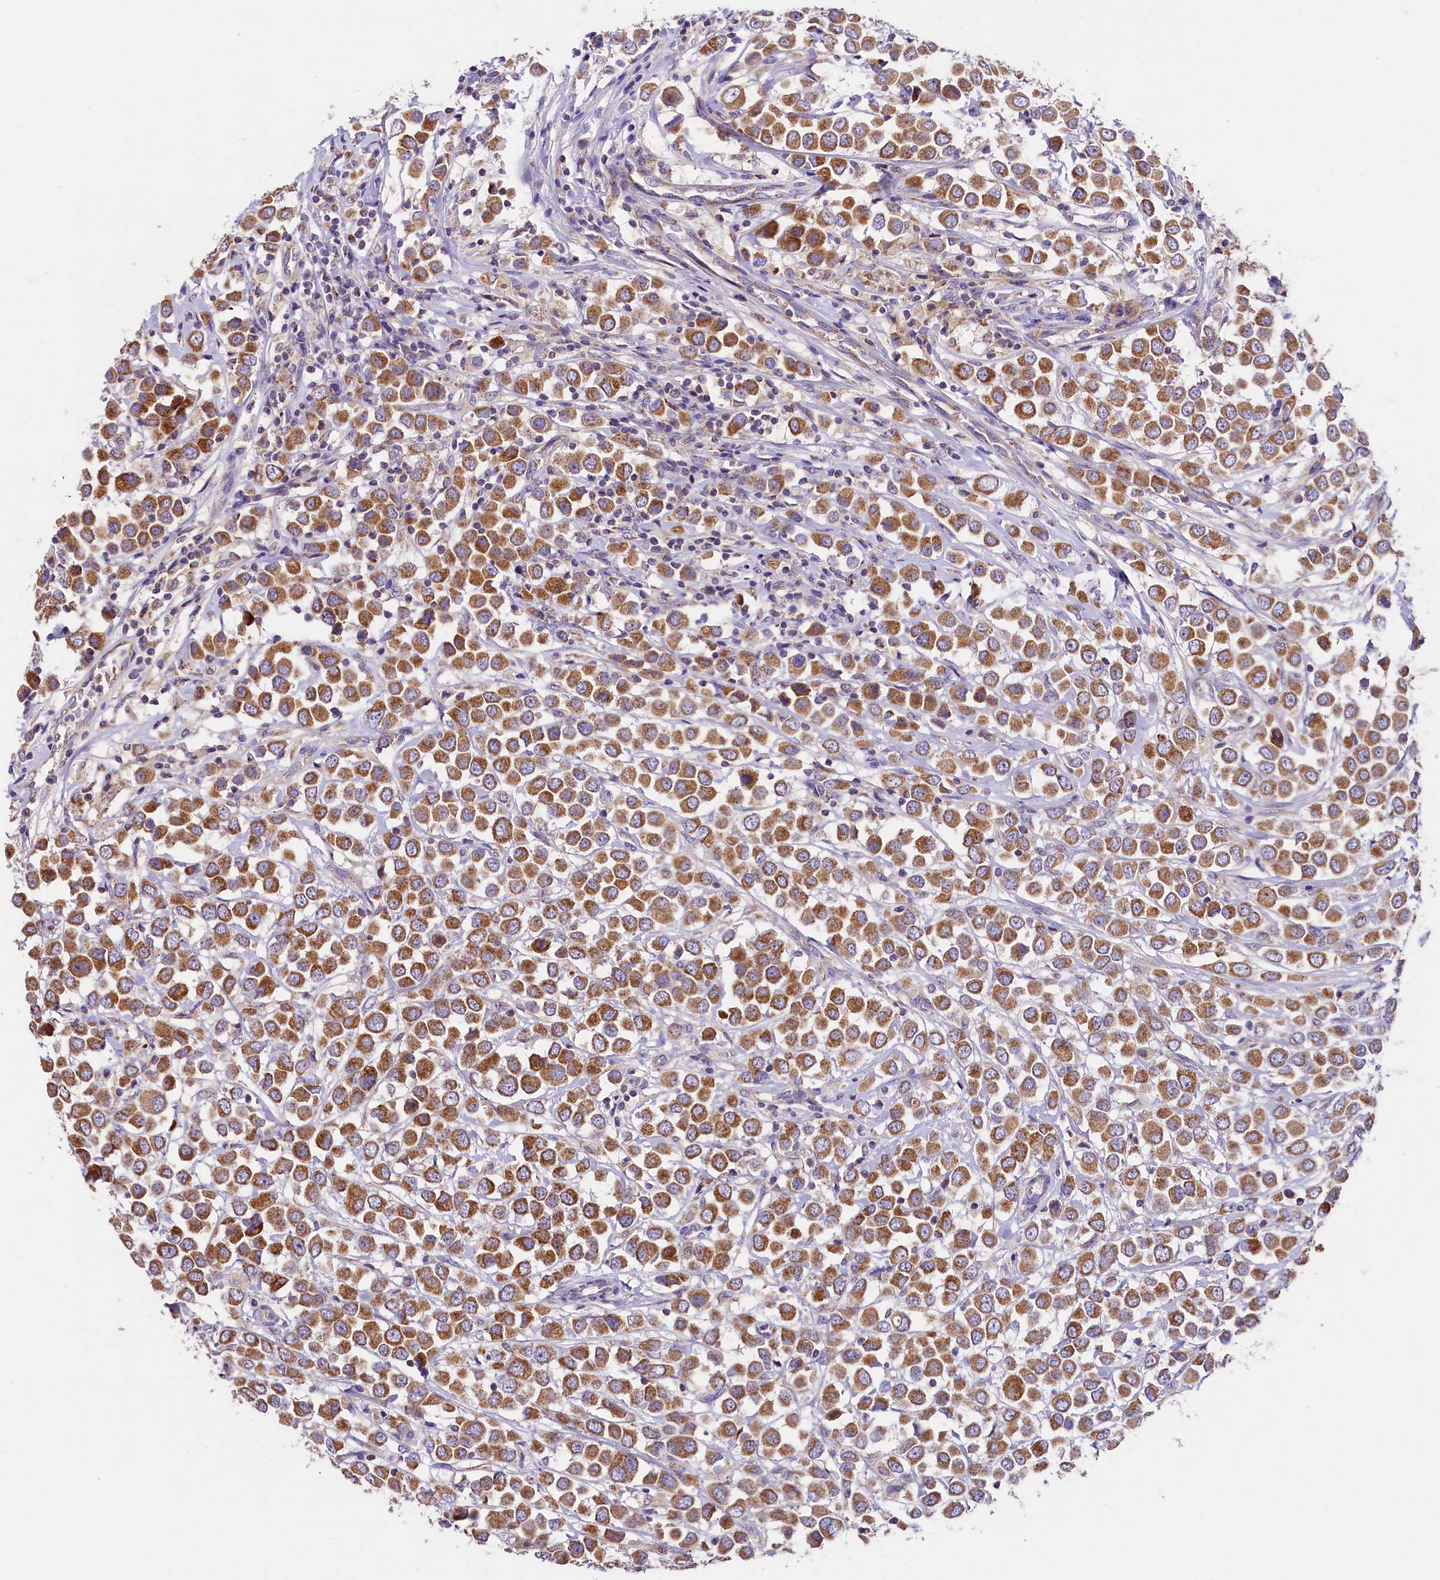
{"staining": {"intensity": "moderate", "quantity": ">75%", "location": "cytoplasmic/membranous"}, "tissue": "breast cancer", "cell_type": "Tumor cells", "image_type": "cancer", "snomed": [{"axis": "morphology", "description": "Duct carcinoma"}, {"axis": "topography", "description": "Breast"}], "caption": "Immunohistochemistry (IHC) of breast cancer displays medium levels of moderate cytoplasmic/membranous staining in about >75% of tumor cells. The protein of interest is shown in brown color, while the nuclei are stained blue.", "gene": "PMPCB", "patient": {"sex": "female", "age": 61}}